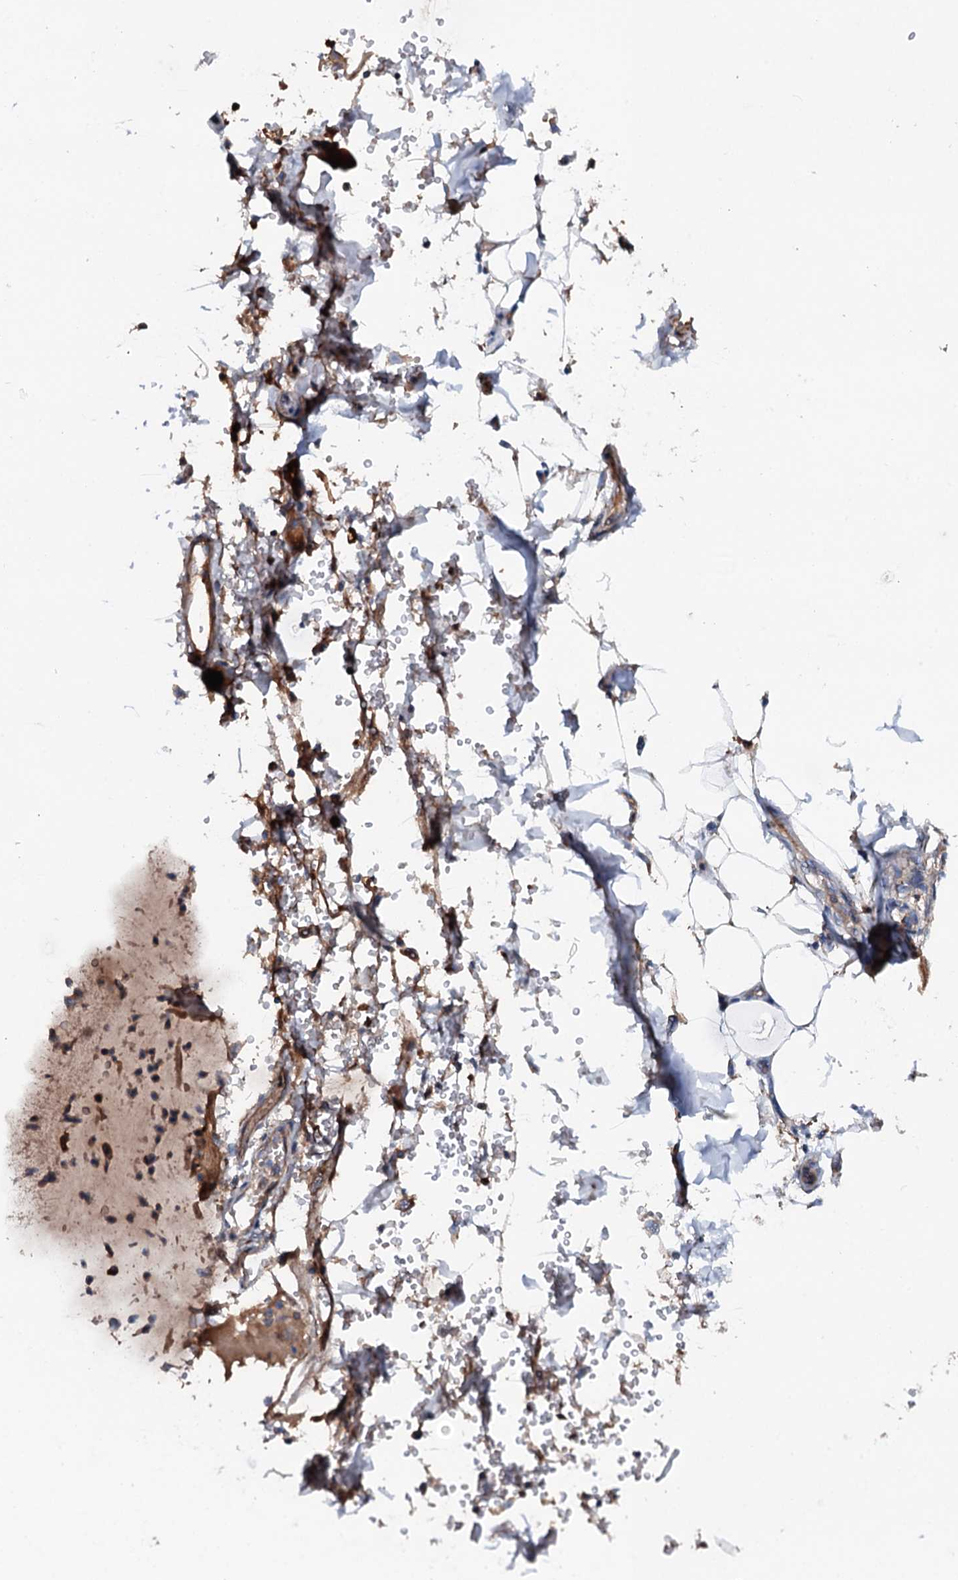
{"staining": {"intensity": "negative", "quantity": "none", "location": "none"}, "tissue": "adipose tissue", "cell_type": "Adipocytes", "image_type": "normal", "snomed": [{"axis": "morphology", "description": "Normal tissue, NOS"}, {"axis": "topography", "description": "Lymph node"}, {"axis": "topography", "description": "Cartilage tissue"}, {"axis": "topography", "description": "Bronchus"}], "caption": "Photomicrograph shows no protein positivity in adipocytes of unremarkable adipose tissue. (DAB immunohistochemistry, high magnification).", "gene": "NEK1", "patient": {"sex": "male", "age": 63}}